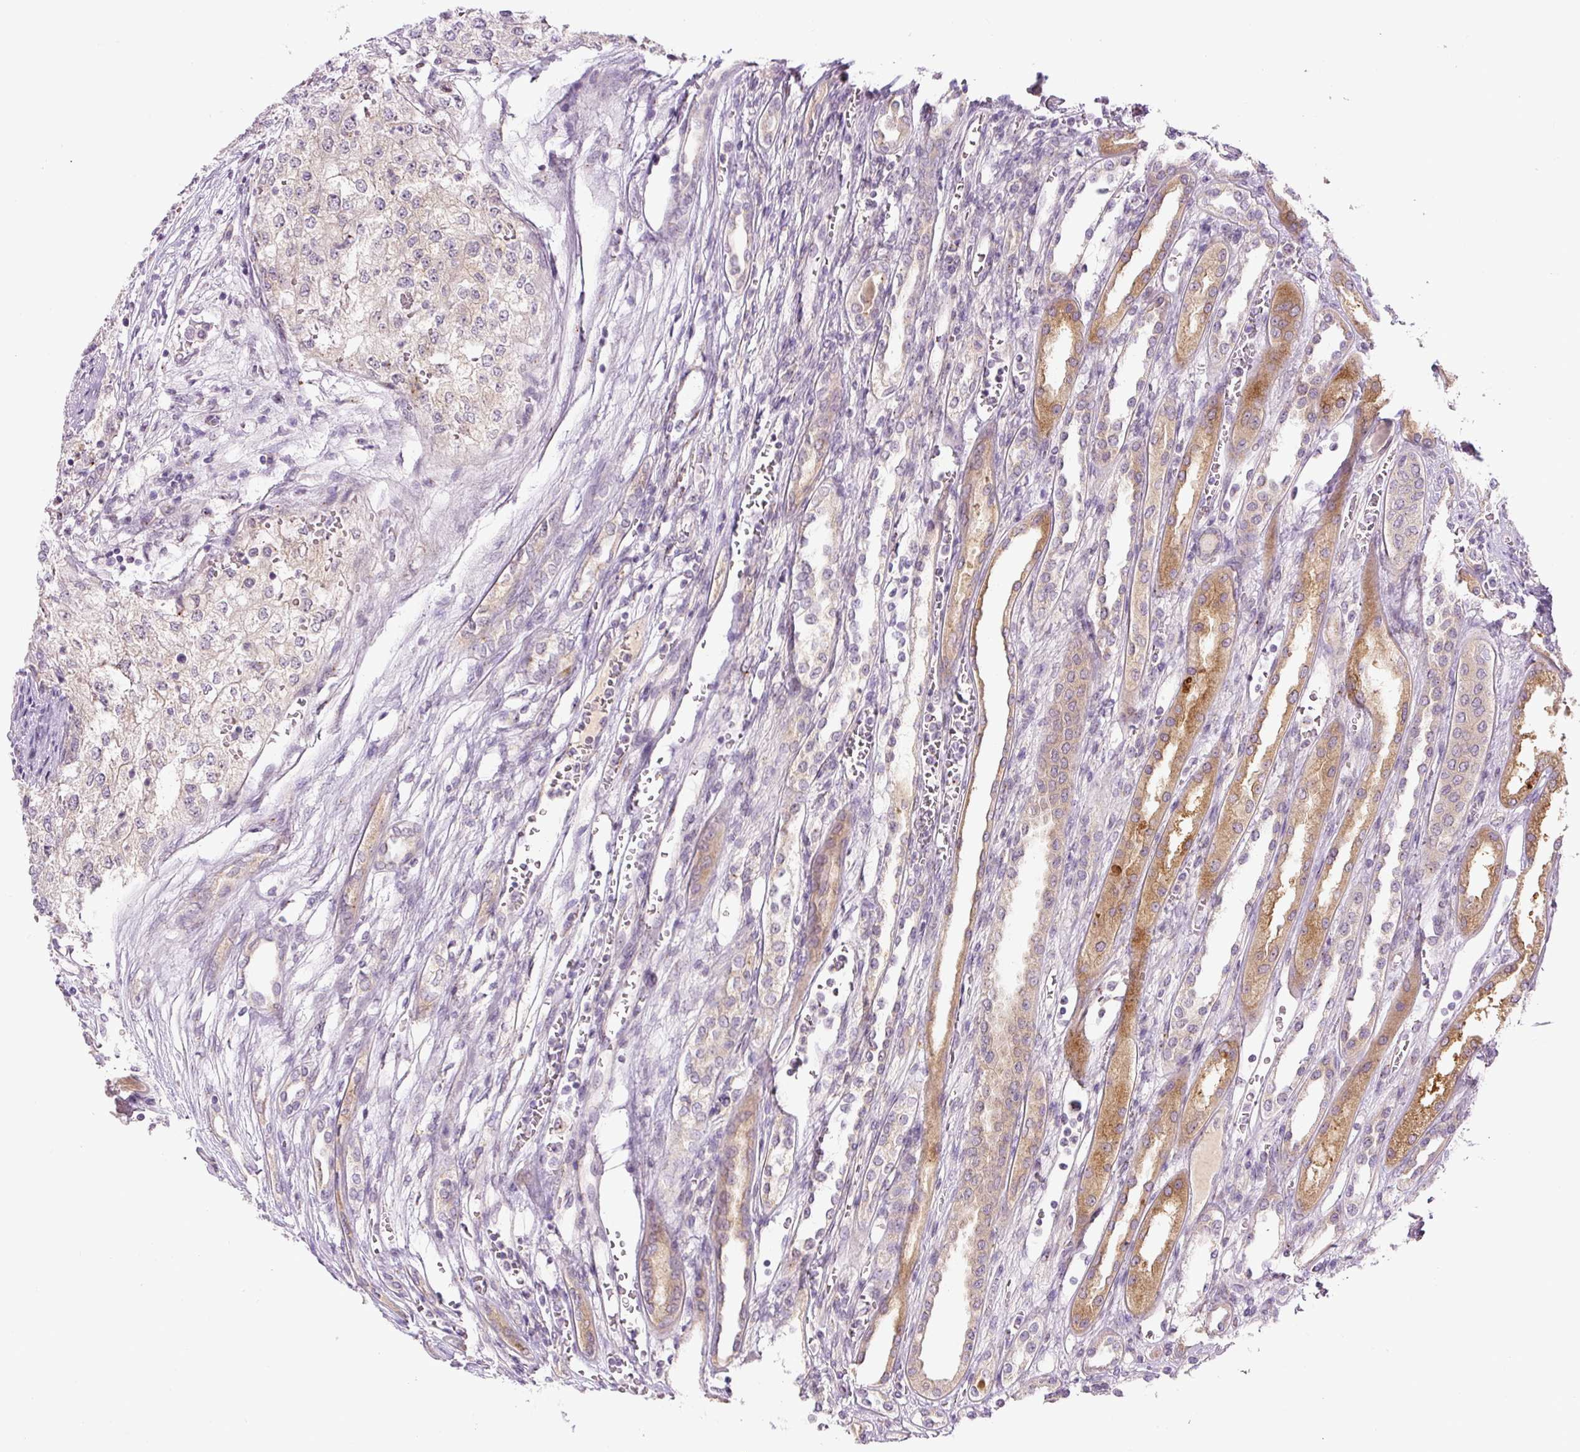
{"staining": {"intensity": "negative", "quantity": "none", "location": "none"}, "tissue": "renal cancer", "cell_type": "Tumor cells", "image_type": "cancer", "snomed": [{"axis": "morphology", "description": "Adenocarcinoma, NOS"}, {"axis": "topography", "description": "Kidney"}], "caption": "Human adenocarcinoma (renal) stained for a protein using immunohistochemistry (IHC) shows no positivity in tumor cells.", "gene": "PCM1", "patient": {"sex": "female", "age": 54}}